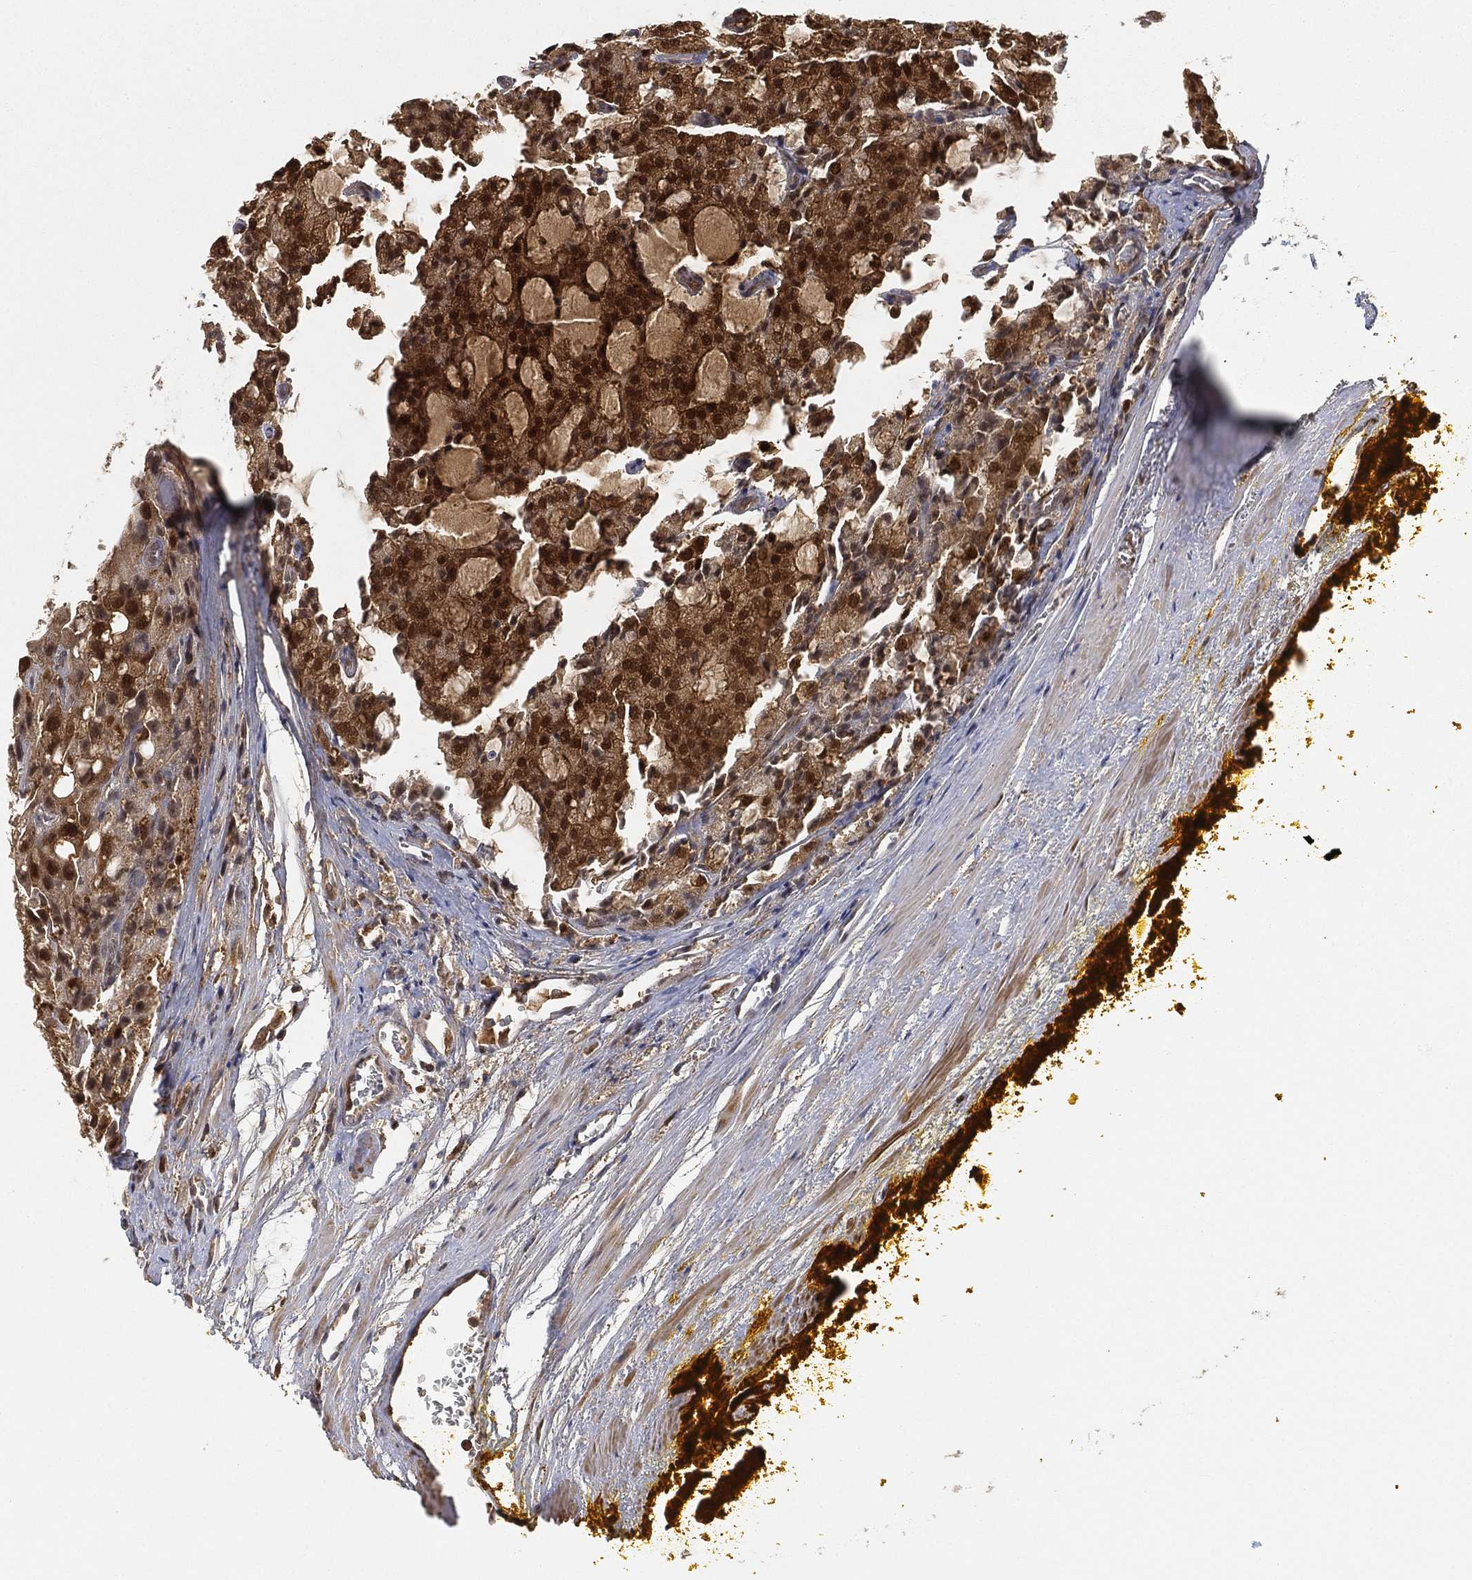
{"staining": {"intensity": "strong", "quantity": ">75%", "location": "cytoplasmic/membranous,nuclear"}, "tissue": "prostate cancer", "cell_type": "Tumor cells", "image_type": "cancer", "snomed": [{"axis": "morphology", "description": "Adenocarcinoma, NOS"}, {"axis": "topography", "description": "Prostate and seminal vesicle, NOS"}, {"axis": "topography", "description": "Prostate"}], "caption": "High-power microscopy captured an IHC photomicrograph of prostate cancer, revealing strong cytoplasmic/membranous and nuclear expression in about >75% of tumor cells.", "gene": "CRYL1", "patient": {"sex": "male", "age": 67}}